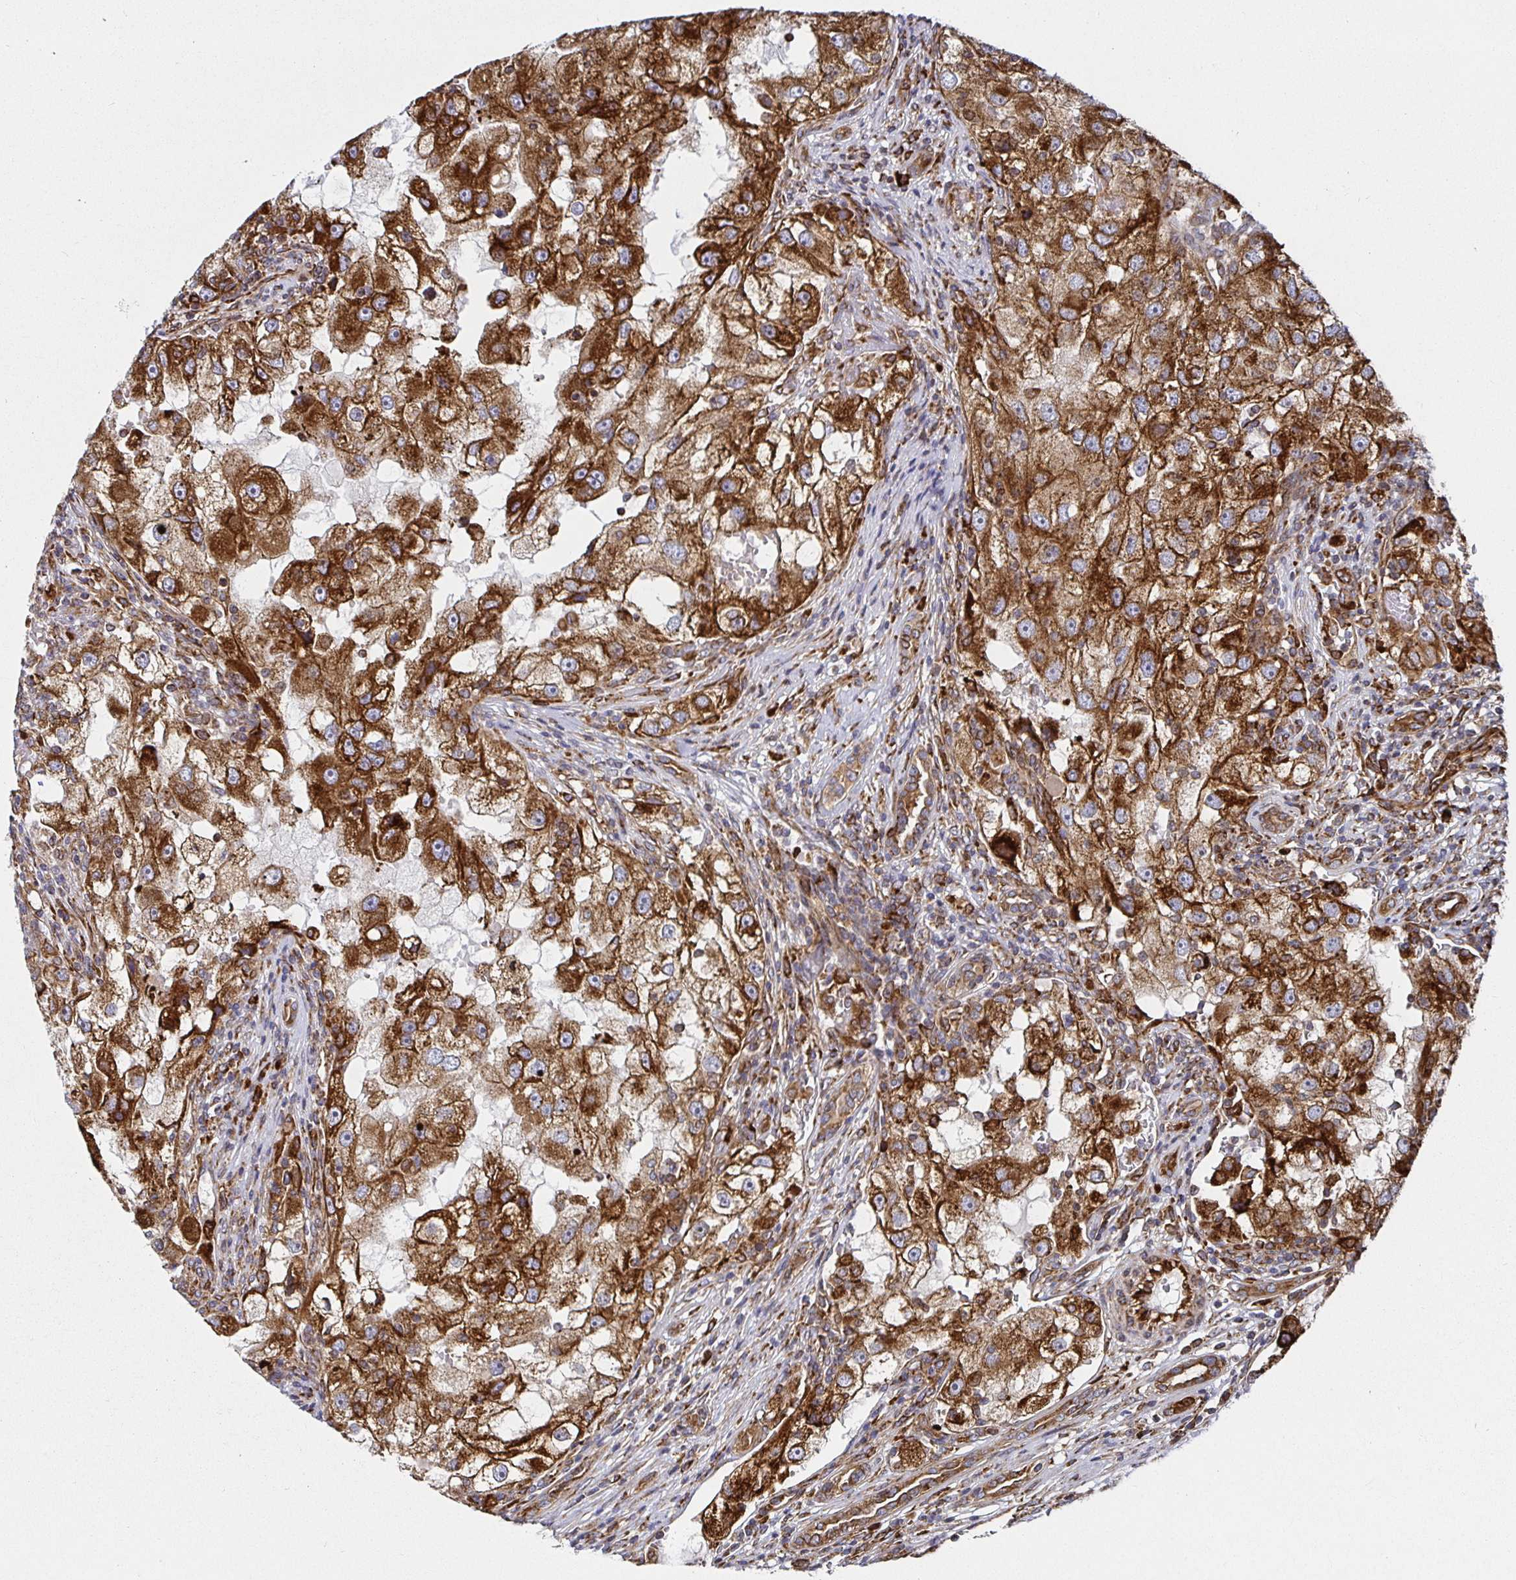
{"staining": {"intensity": "strong", "quantity": ">75%", "location": "cytoplasmic/membranous"}, "tissue": "renal cancer", "cell_type": "Tumor cells", "image_type": "cancer", "snomed": [{"axis": "morphology", "description": "Adenocarcinoma, NOS"}, {"axis": "topography", "description": "Kidney"}], "caption": "Protein staining of renal adenocarcinoma tissue demonstrates strong cytoplasmic/membranous staining in about >75% of tumor cells.", "gene": "SMYD3", "patient": {"sex": "male", "age": 63}}